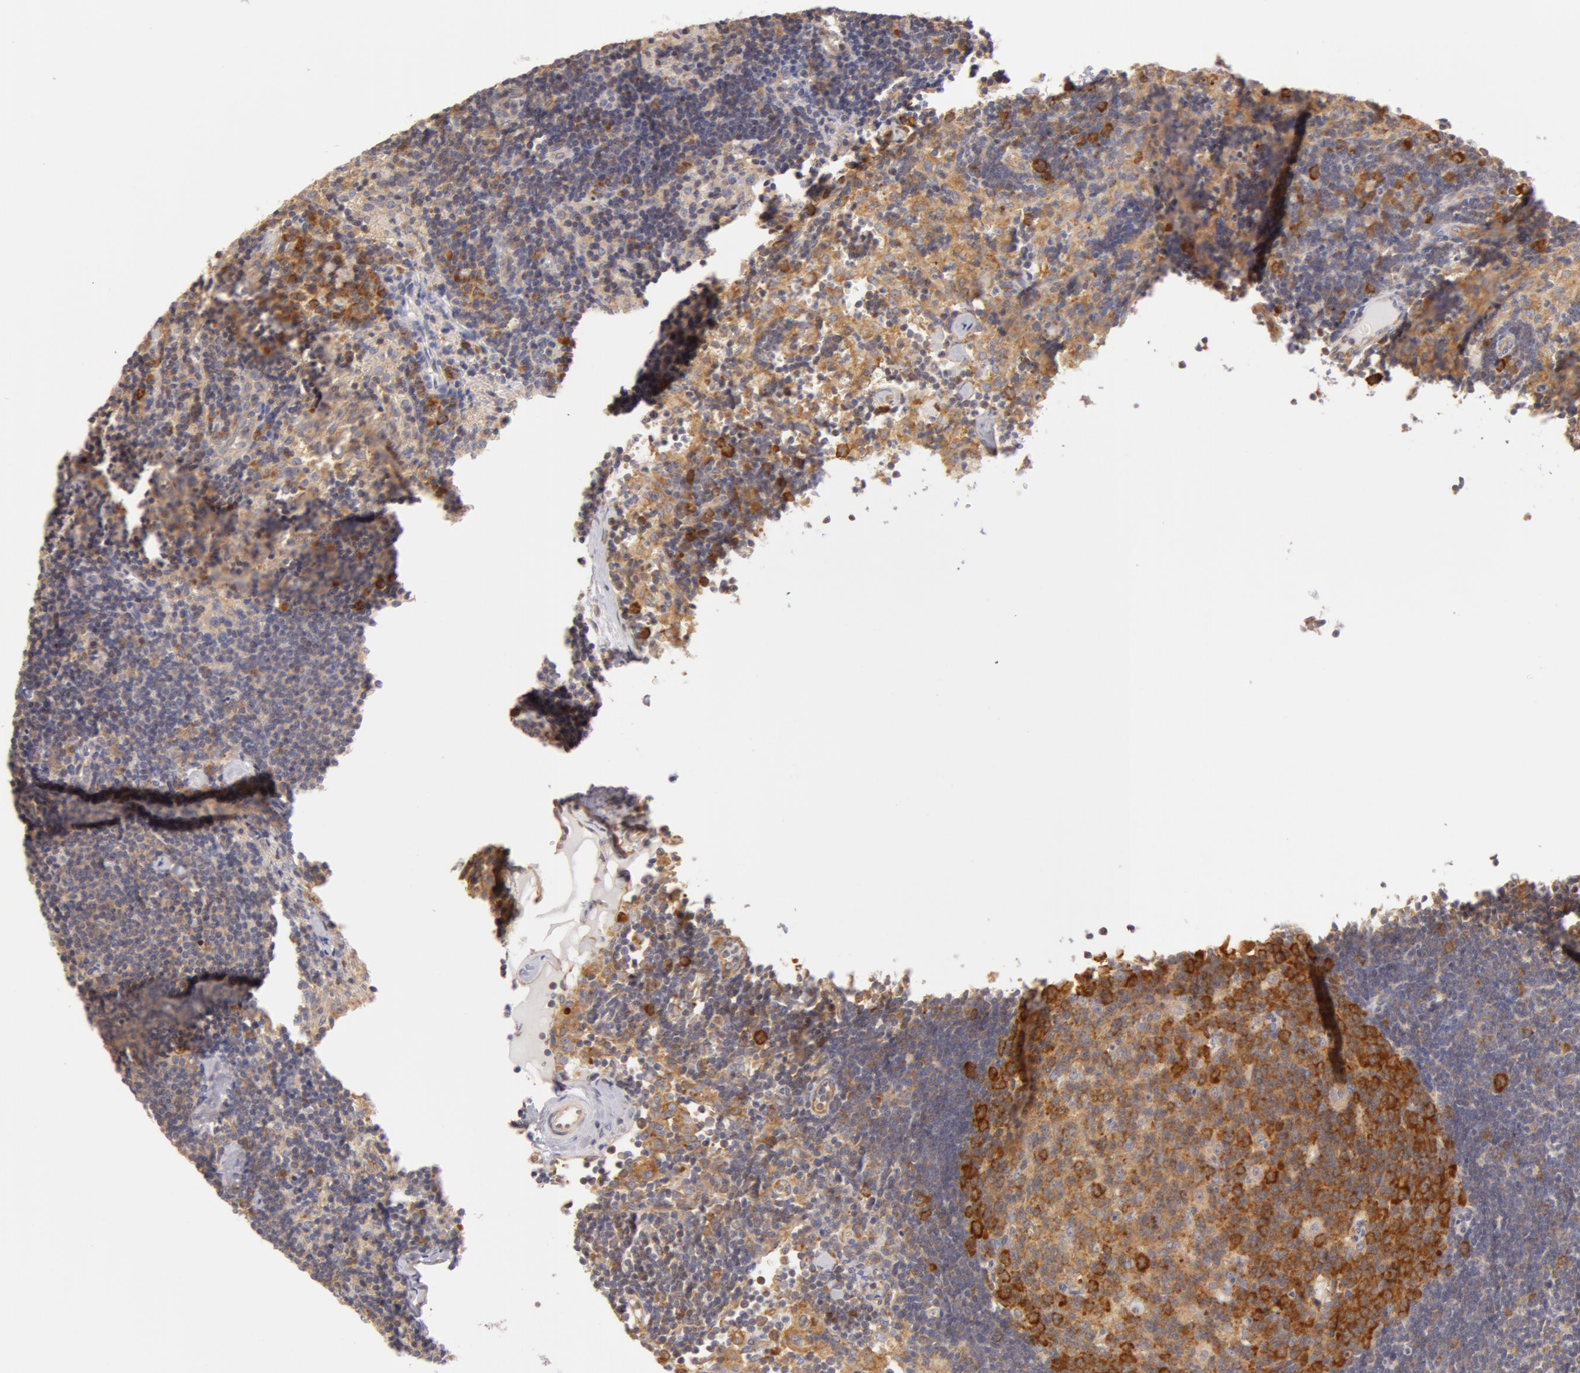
{"staining": {"intensity": "moderate", "quantity": "25%-75%", "location": "cytoplasmic/membranous"}, "tissue": "lymph node", "cell_type": "Germinal center cells", "image_type": "normal", "snomed": [{"axis": "morphology", "description": "Normal tissue, NOS"}, {"axis": "morphology", "description": "Inflammation, NOS"}, {"axis": "topography", "description": "Lymph node"}, {"axis": "topography", "description": "Salivary gland"}], "caption": "A brown stain highlights moderate cytoplasmic/membranous staining of a protein in germinal center cells of benign human lymph node. The staining was performed using DAB to visualize the protein expression in brown, while the nuclei were stained in blue with hematoxylin (Magnification: 20x).", "gene": "DDX3X", "patient": {"sex": "male", "age": 3}}